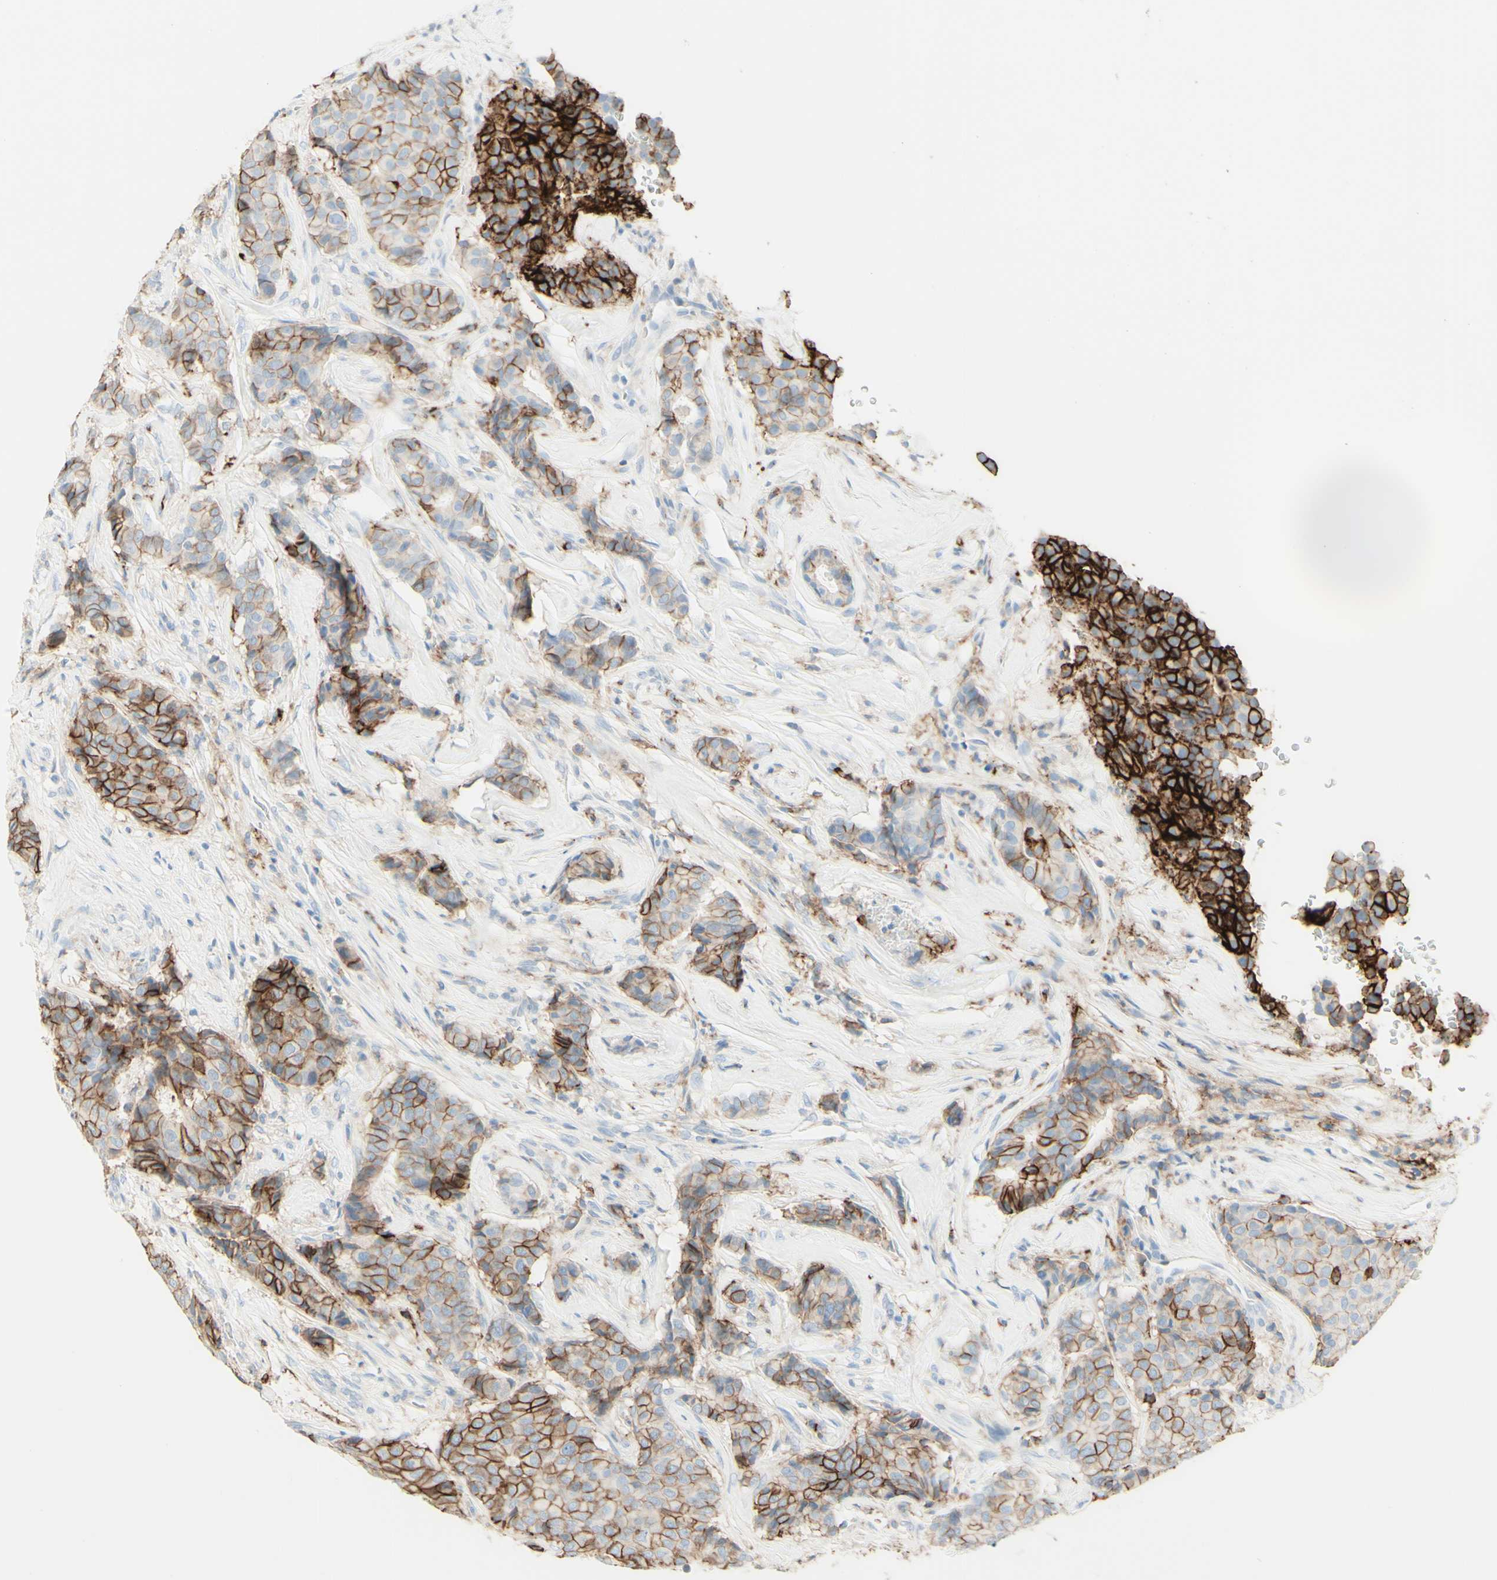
{"staining": {"intensity": "strong", "quantity": "25%-75%", "location": "cytoplasmic/membranous"}, "tissue": "breast cancer", "cell_type": "Tumor cells", "image_type": "cancer", "snomed": [{"axis": "morphology", "description": "Duct carcinoma"}, {"axis": "topography", "description": "Breast"}], "caption": "This micrograph shows breast intraductal carcinoma stained with immunohistochemistry (IHC) to label a protein in brown. The cytoplasmic/membranous of tumor cells show strong positivity for the protein. Nuclei are counter-stained blue.", "gene": "ALCAM", "patient": {"sex": "female", "age": 75}}